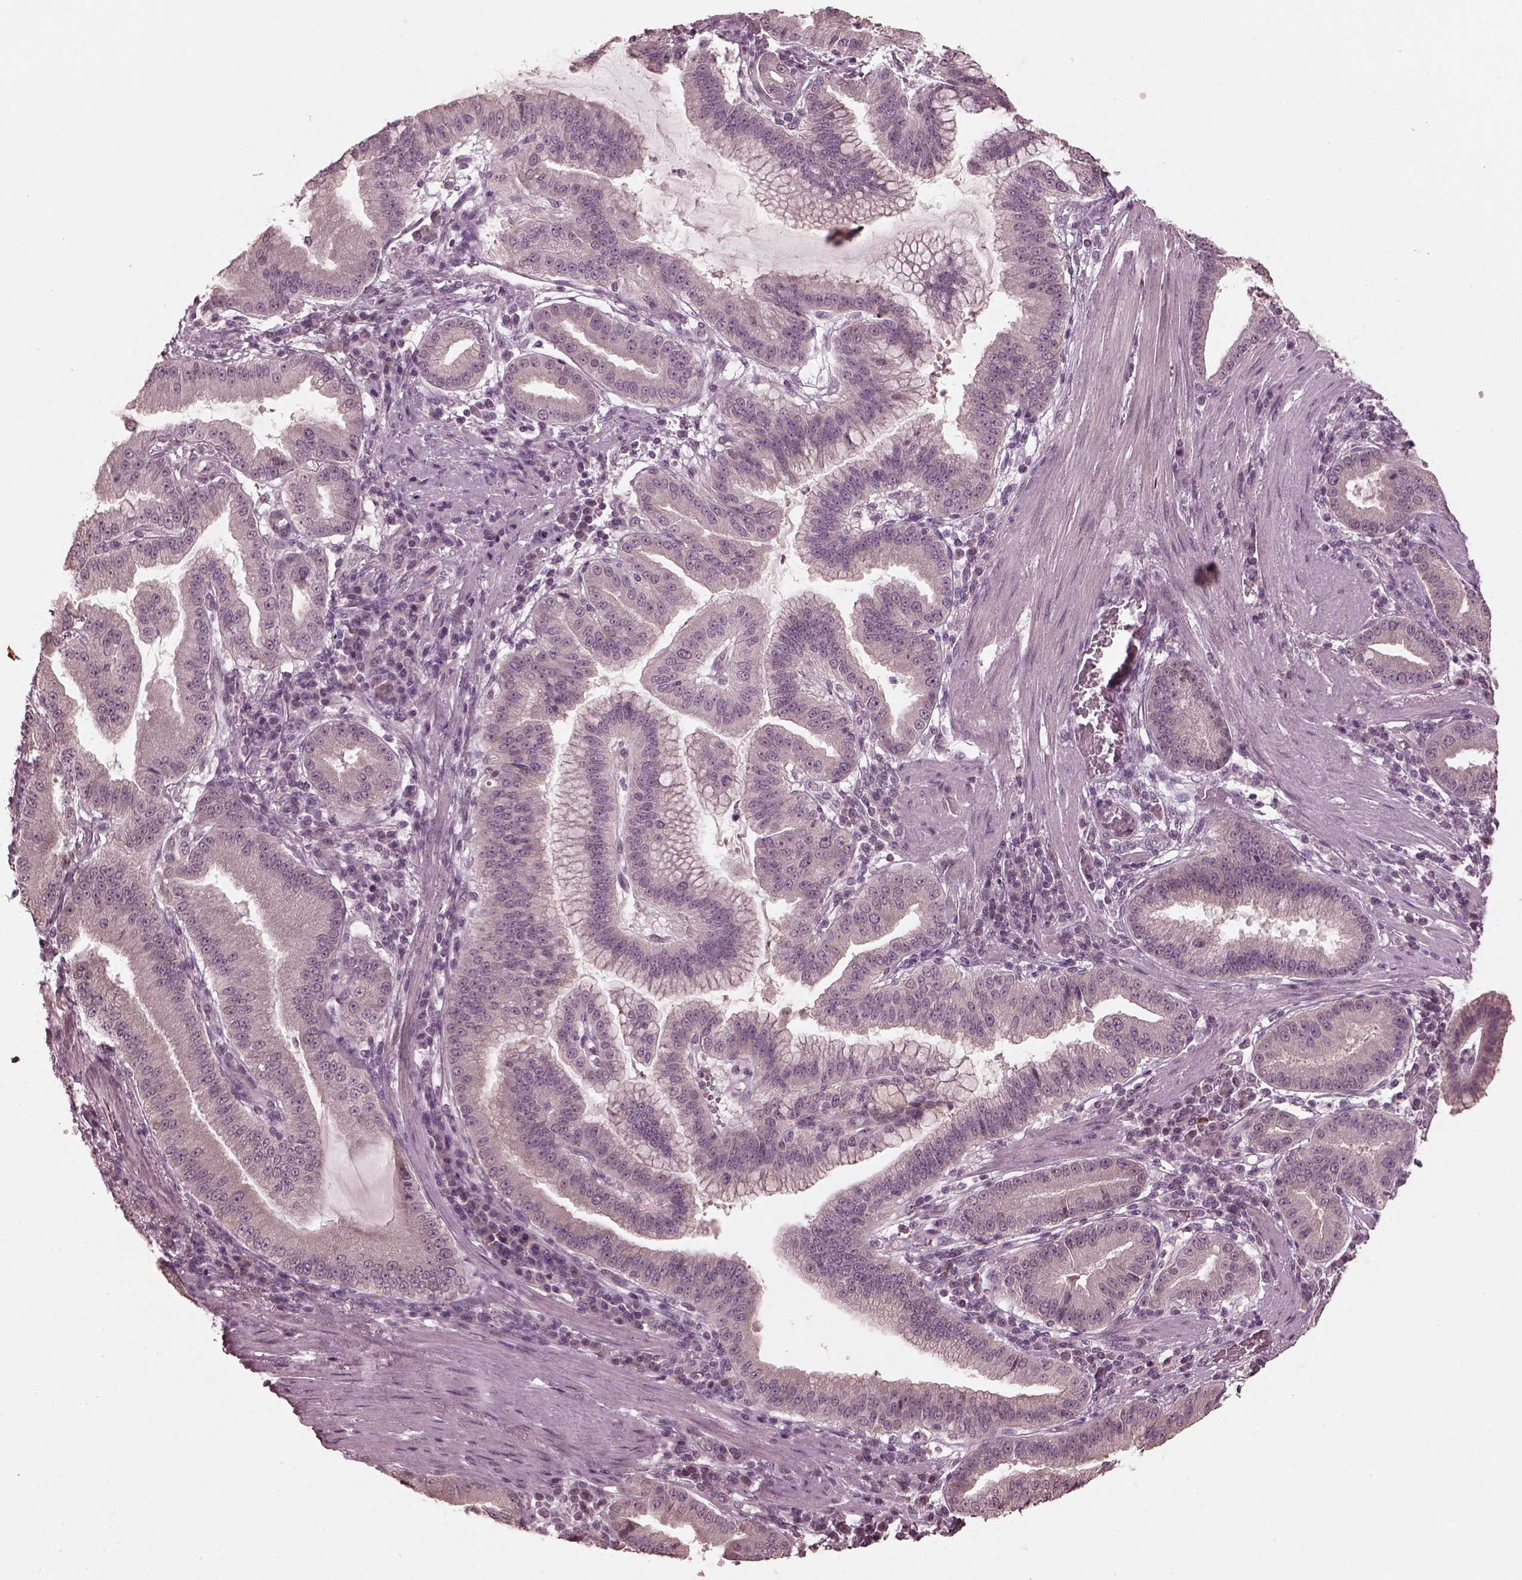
{"staining": {"intensity": "negative", "quantity": "none", "location": "none"}, "tissue": "stomach cancer", "cell_type": "Tumor cells", "image_type": "cancer", "snomed": [{"axis": "morphology", "description": "Adenocarcinoma, NOS"}, {"axis": "topography", "description": "Stomach"}], "caption": "Protein analysis of stomach cancer (adenocarcinoma) reveals no significant expression in tumor cells. Nuclei are stained in blue.", "gene": "RGS7", "patient": {"sex": "male", "age": 83}}